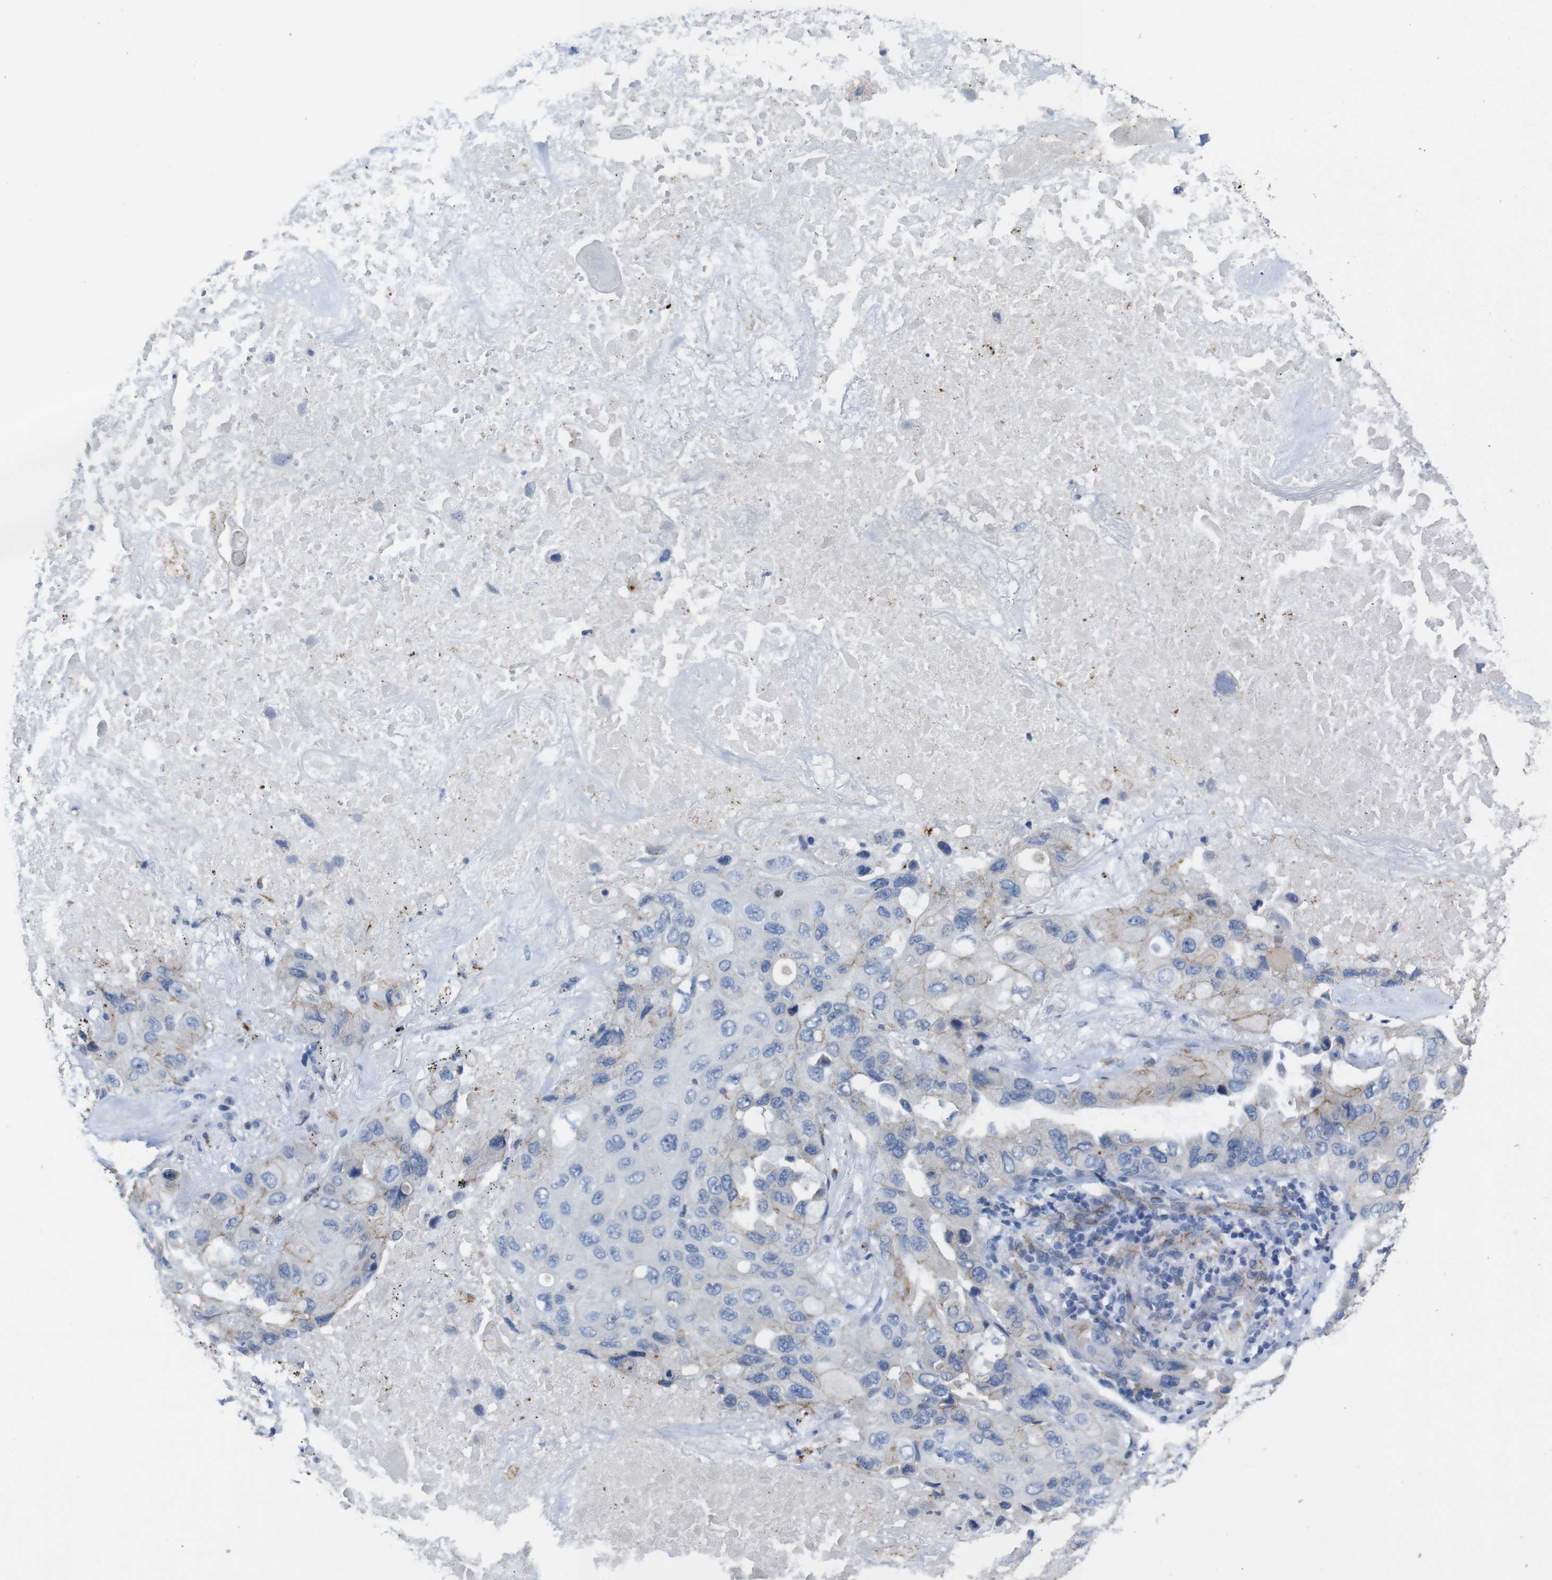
{"staining": {"intensity": "negative", "quantity": "none", "location": "none"}, "tissue": "lung cancer", "cell_type": "Tumor cells", "image_type": "cancer", "snomed": [{"axis": "morphology", "description": "Squamous cell carcinoma, NOS"}, {"axis": "topography", "description": "Lung"}], "caption": "Immunohistochemistry photomicrograph of neoplastic tissue: squamous cell carcinoma (lung) stained with DAB (3,3'-diaminobenzidine) shows no significant protein staining in tumor cells.", "gene": "NHLRC3", "patient": {"sex": "female", "age": 73}}